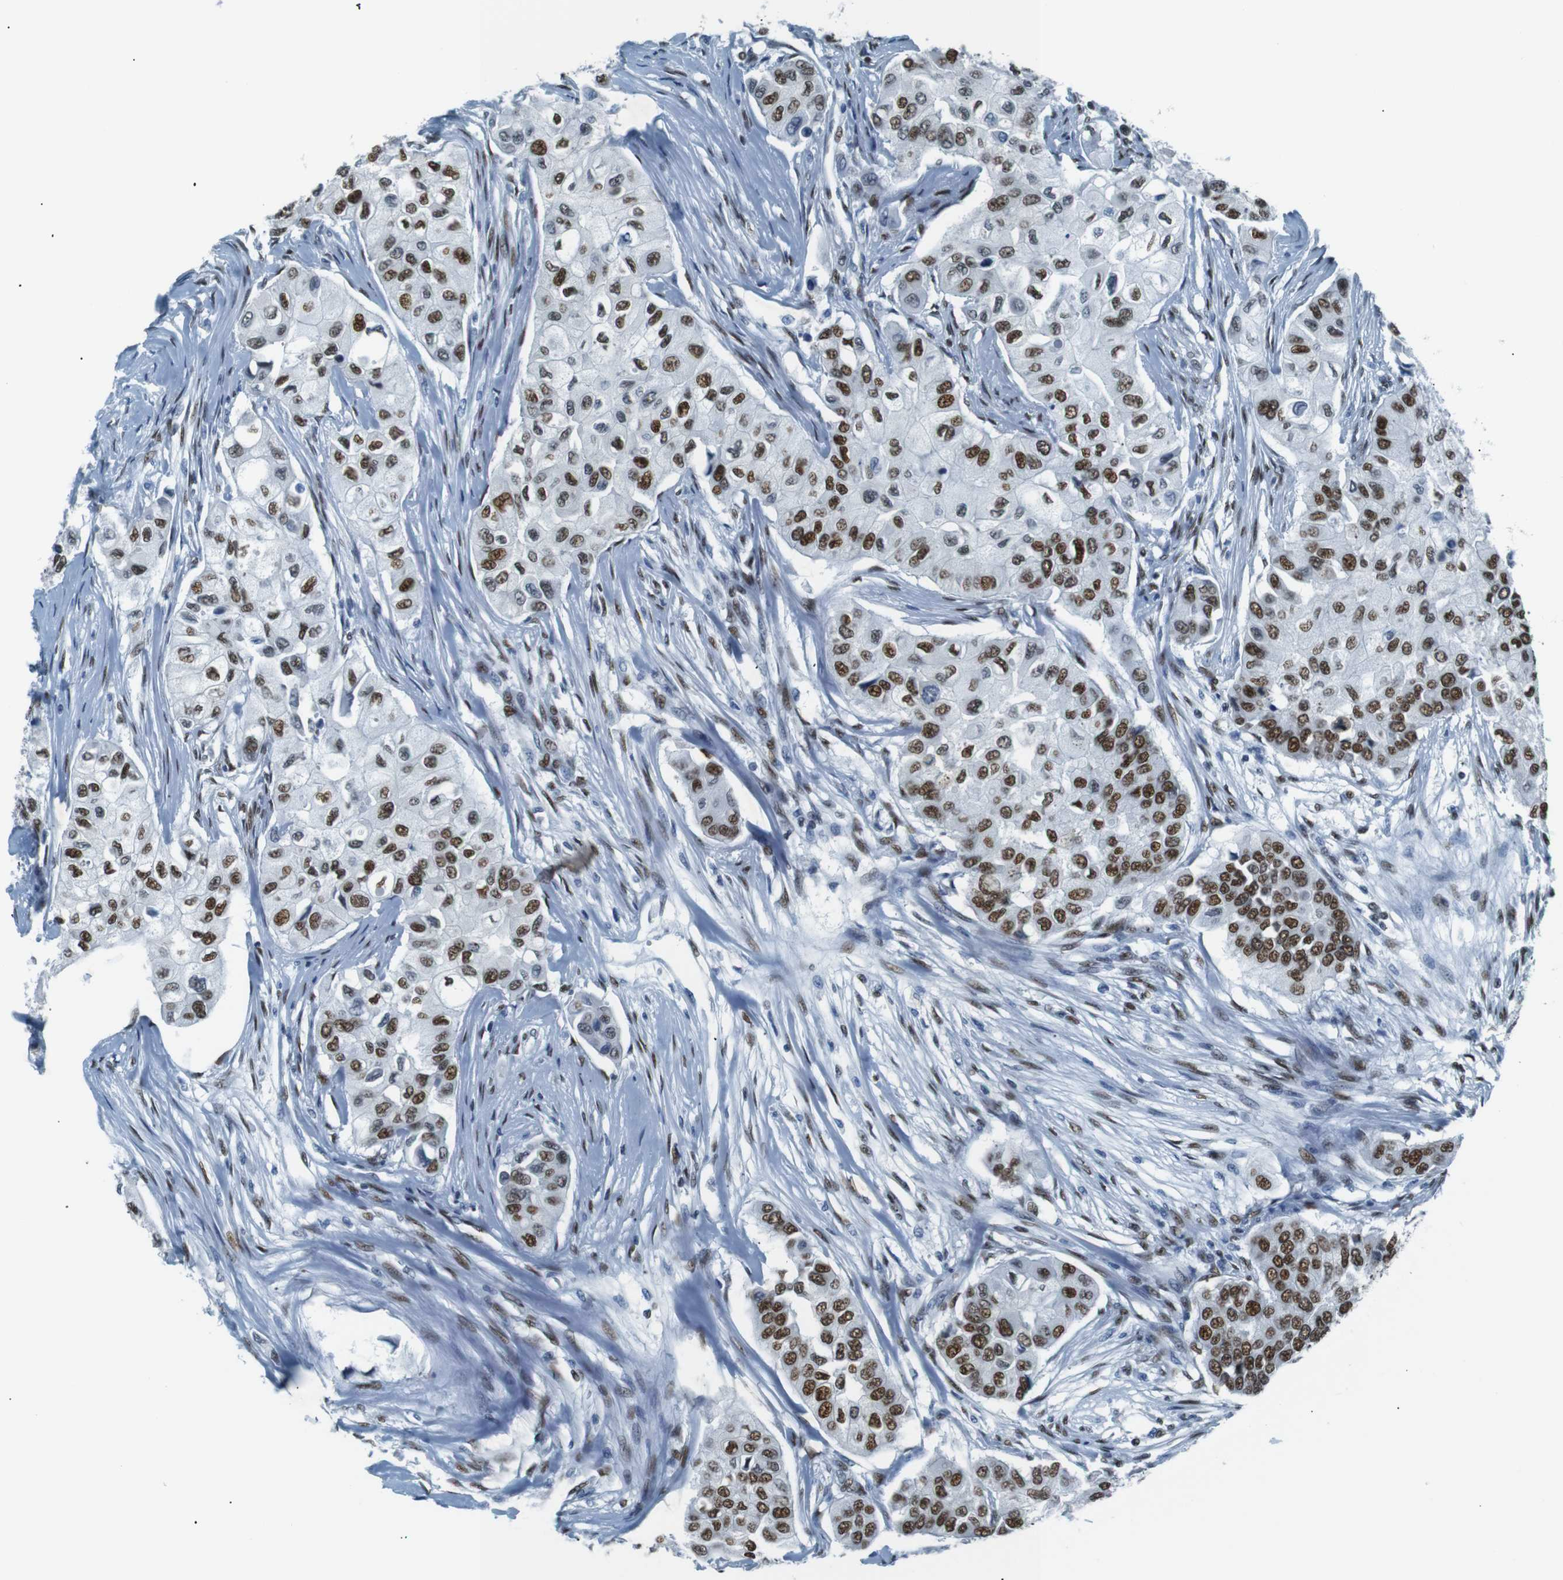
{"staining": {"intensity": "moderate", "quantity": ">75%", "location": "nuclear"}, "tissue": "breast cancer", "cell_type": "Tumor cells", "image_type": "cancer", "snomed": [{"axis": "morphology", "description": "Normal tissue, NOS"}, {"axis": "morphology", "description": "Duct carcinoma"}, {"axis": "topography", "description": "Breast"}], "caption": "Moderate nuclear staining for a protein is seen in about >75% of tumor cells of breast cancer using immunohistochemistry.", "gene": "HEXIM1", "patient": {"sex": "female", "age": 49}}